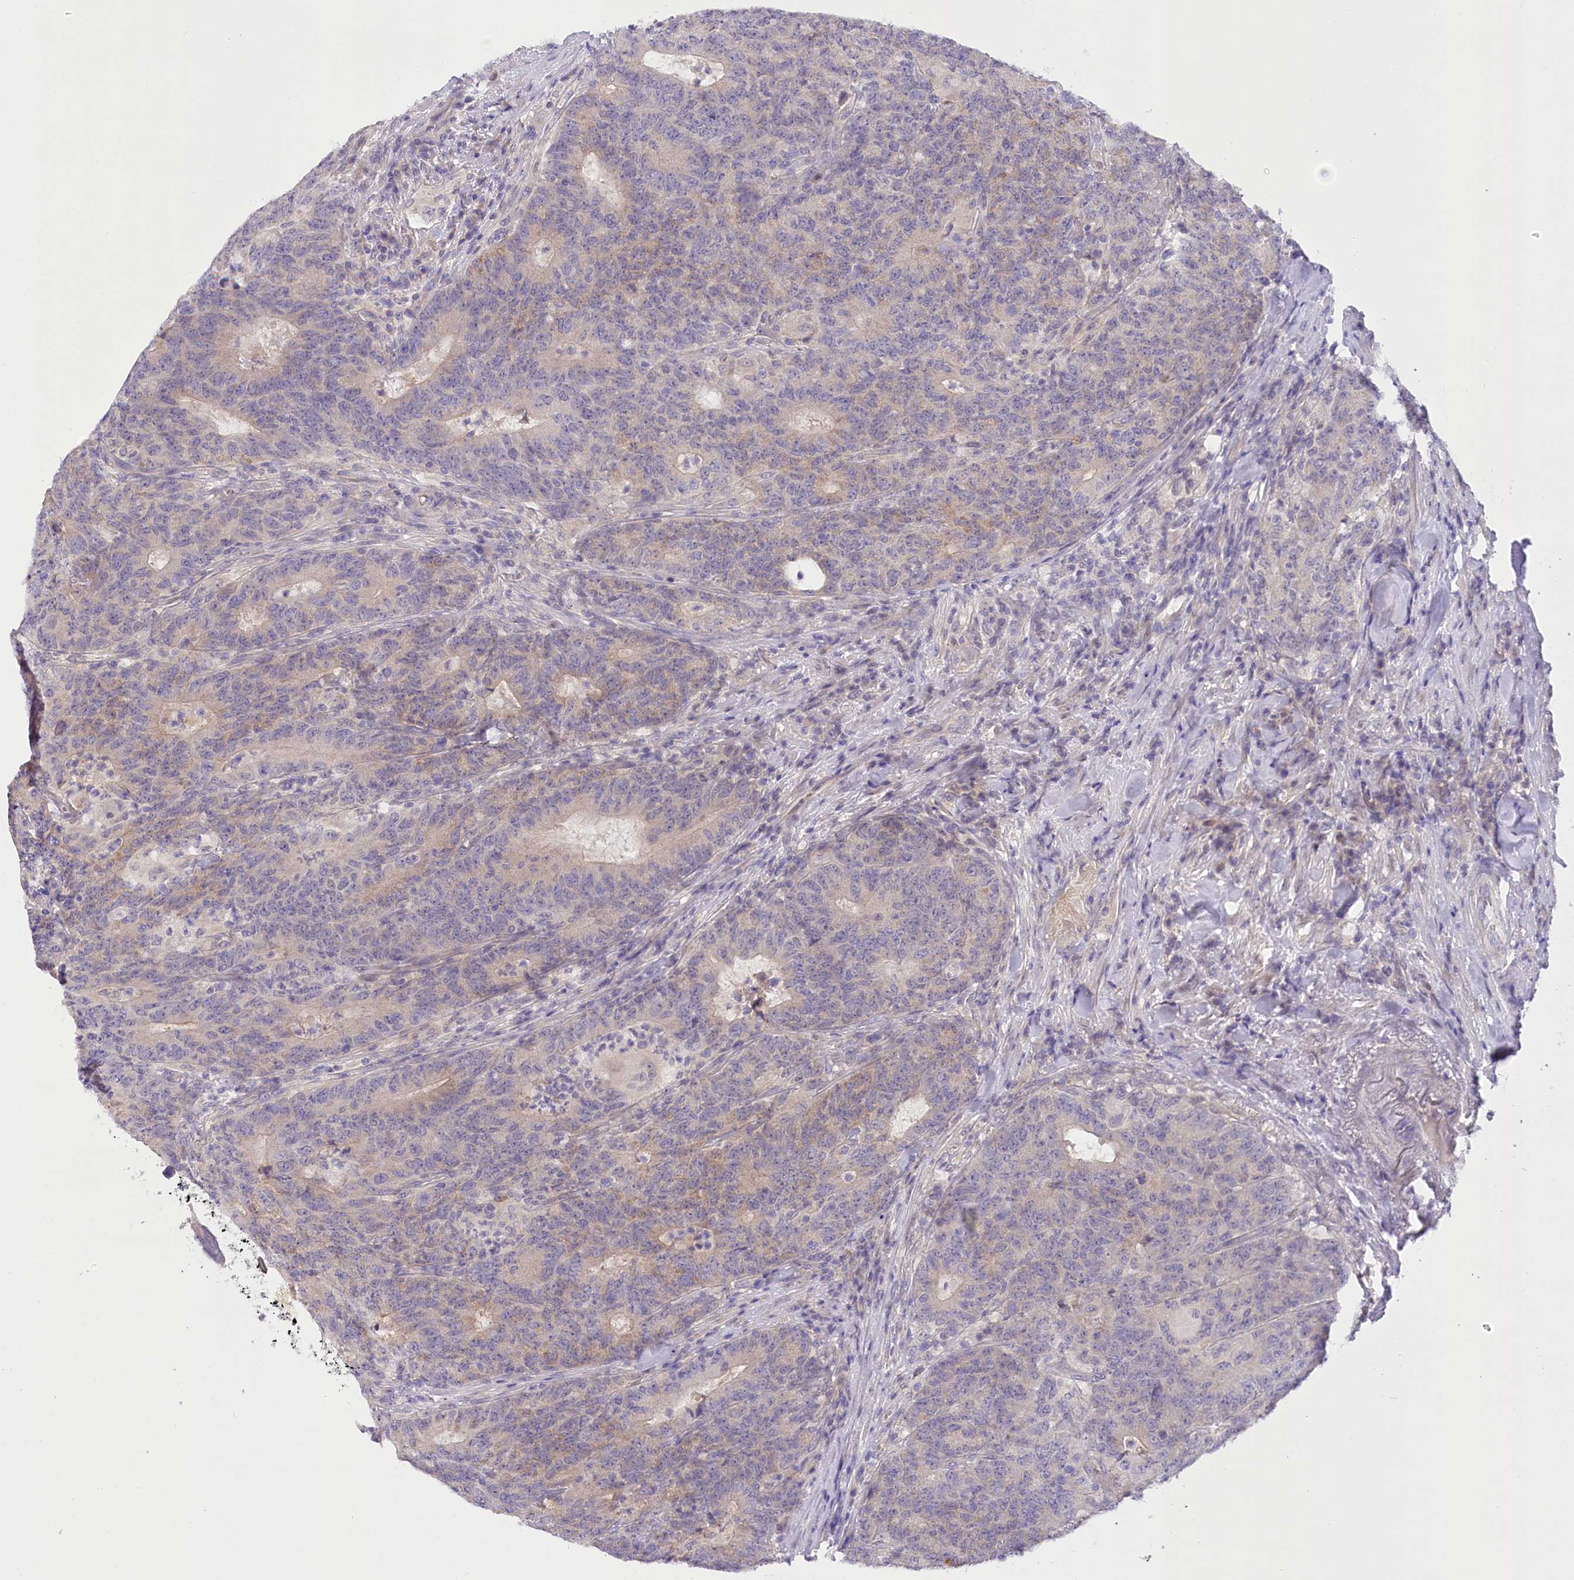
{"staining": {"intensity": "weak", "quantity": "<25%", "location": "cytoplasmic/membranous"}, "tissue": "colorectal cancer", "cell_type": "Tumor cells", "image_type": "cancer", "snomed": [{"axis": "morphology", "description": "Normal tissue, NOS"}, {"axis": "morphology", "description": "Adenocarcinoma, NOS"}, {"axis": "topography", "description": "Colon"}], "caption": "High magnification brightfield microscopy of adenocarcinoma (colorectal) stained with DAB (brown) and counterstained with hematoxylin (blue): tumor cells show no significant staining.", "gene": "DCUN1D1", "patient": {"sex": "female", "age": 75}}